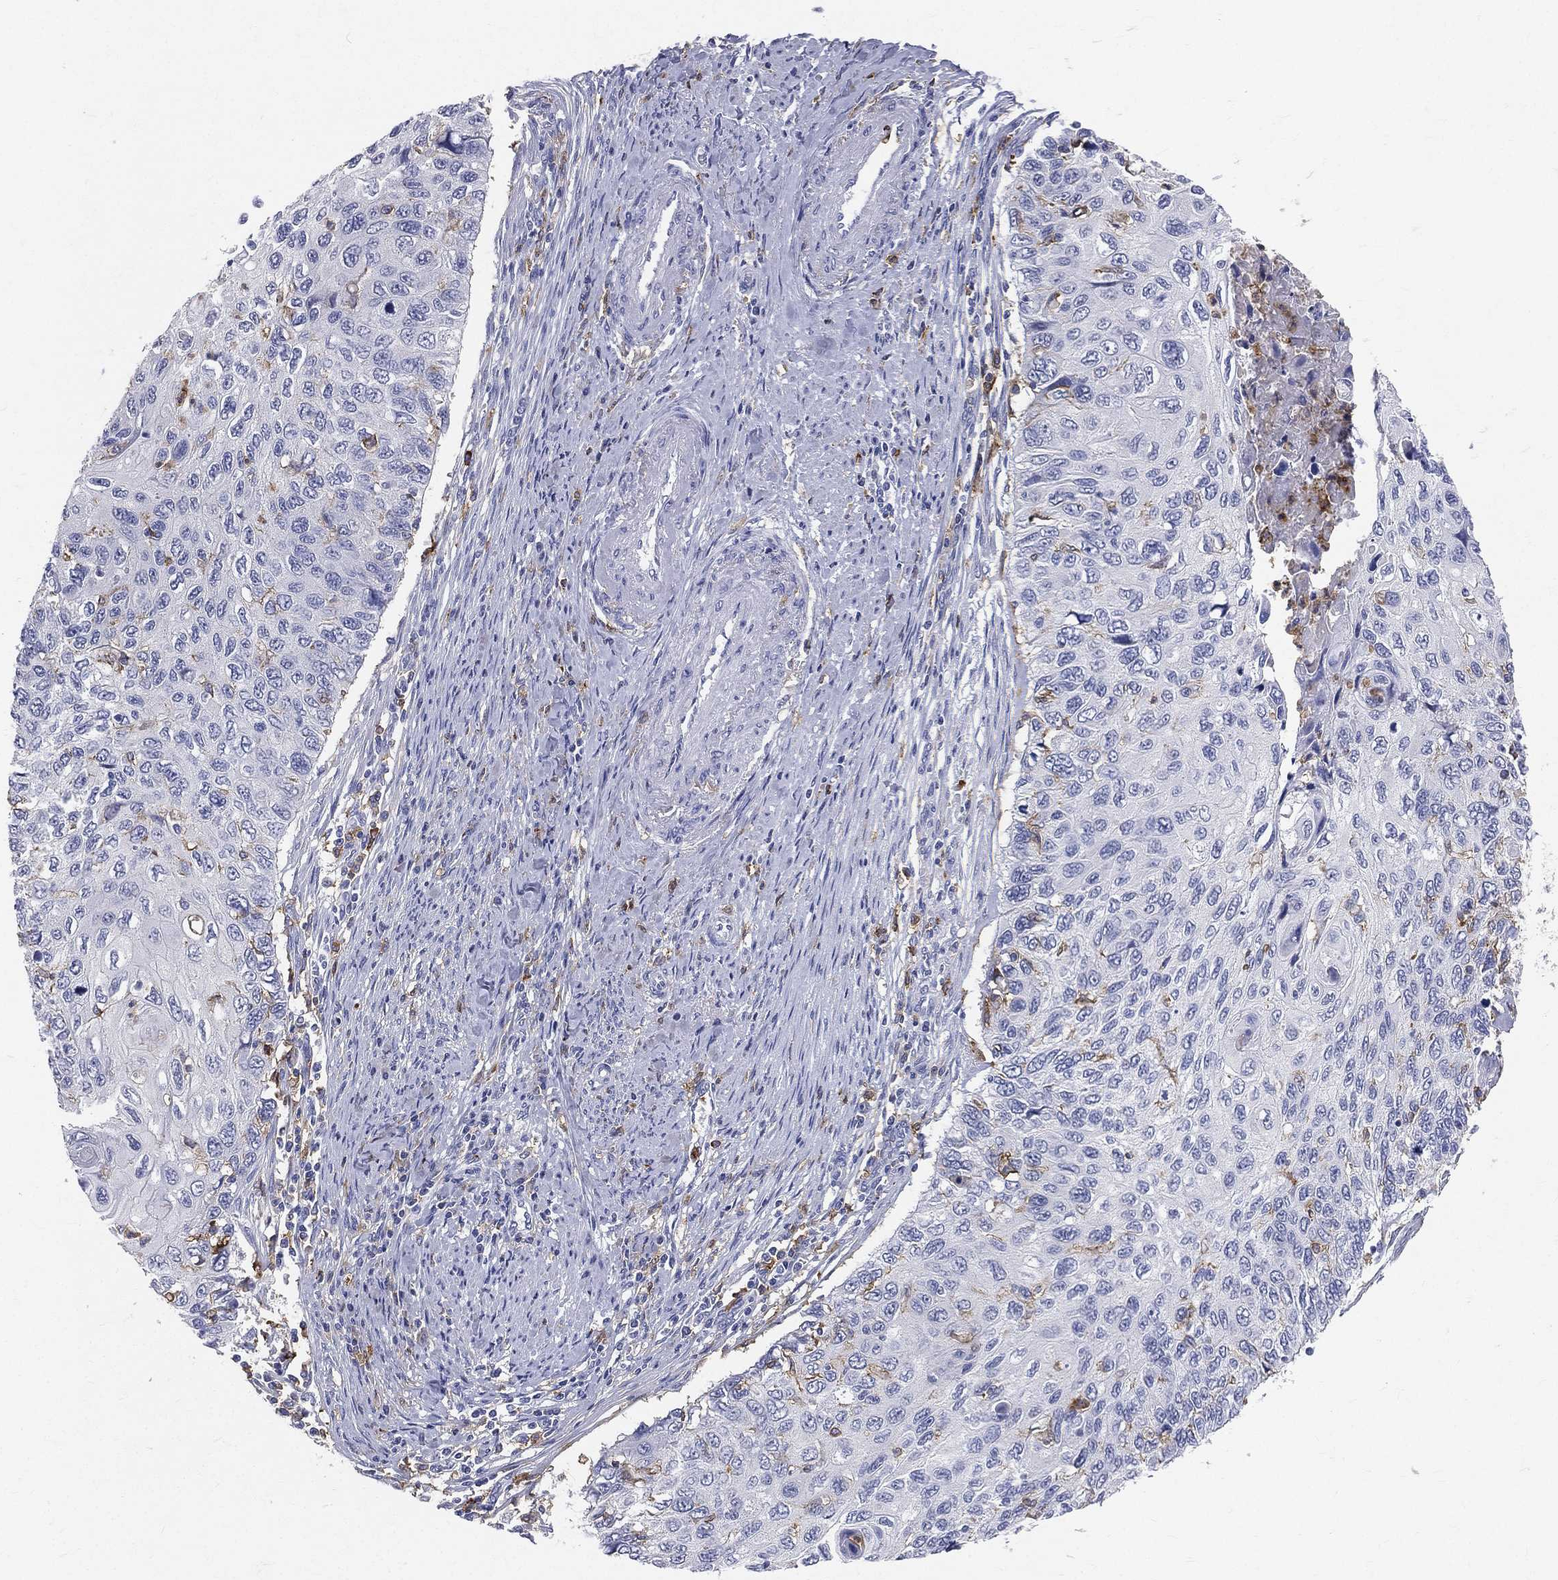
{"staining": {"intensity": "negative", "quantity": "none", "location": "none"}, "tissue": "cervical cancer", "cell_type": "Tumor cells", "image_type": "cancer", "snomed": [{"axis": "morphology", "description": "Squamous cell carcinoma, NOS"}, {"axis": "topography", "description": "Cervix"}], "caption": "Cervical cancer (squamous cell carcinoma) stained for a protein using immunohistochemistry (IHC) exhibits no positivity tumor cells.", "gene": "CD33", "patient": {"sex": "female", "age": 70}}